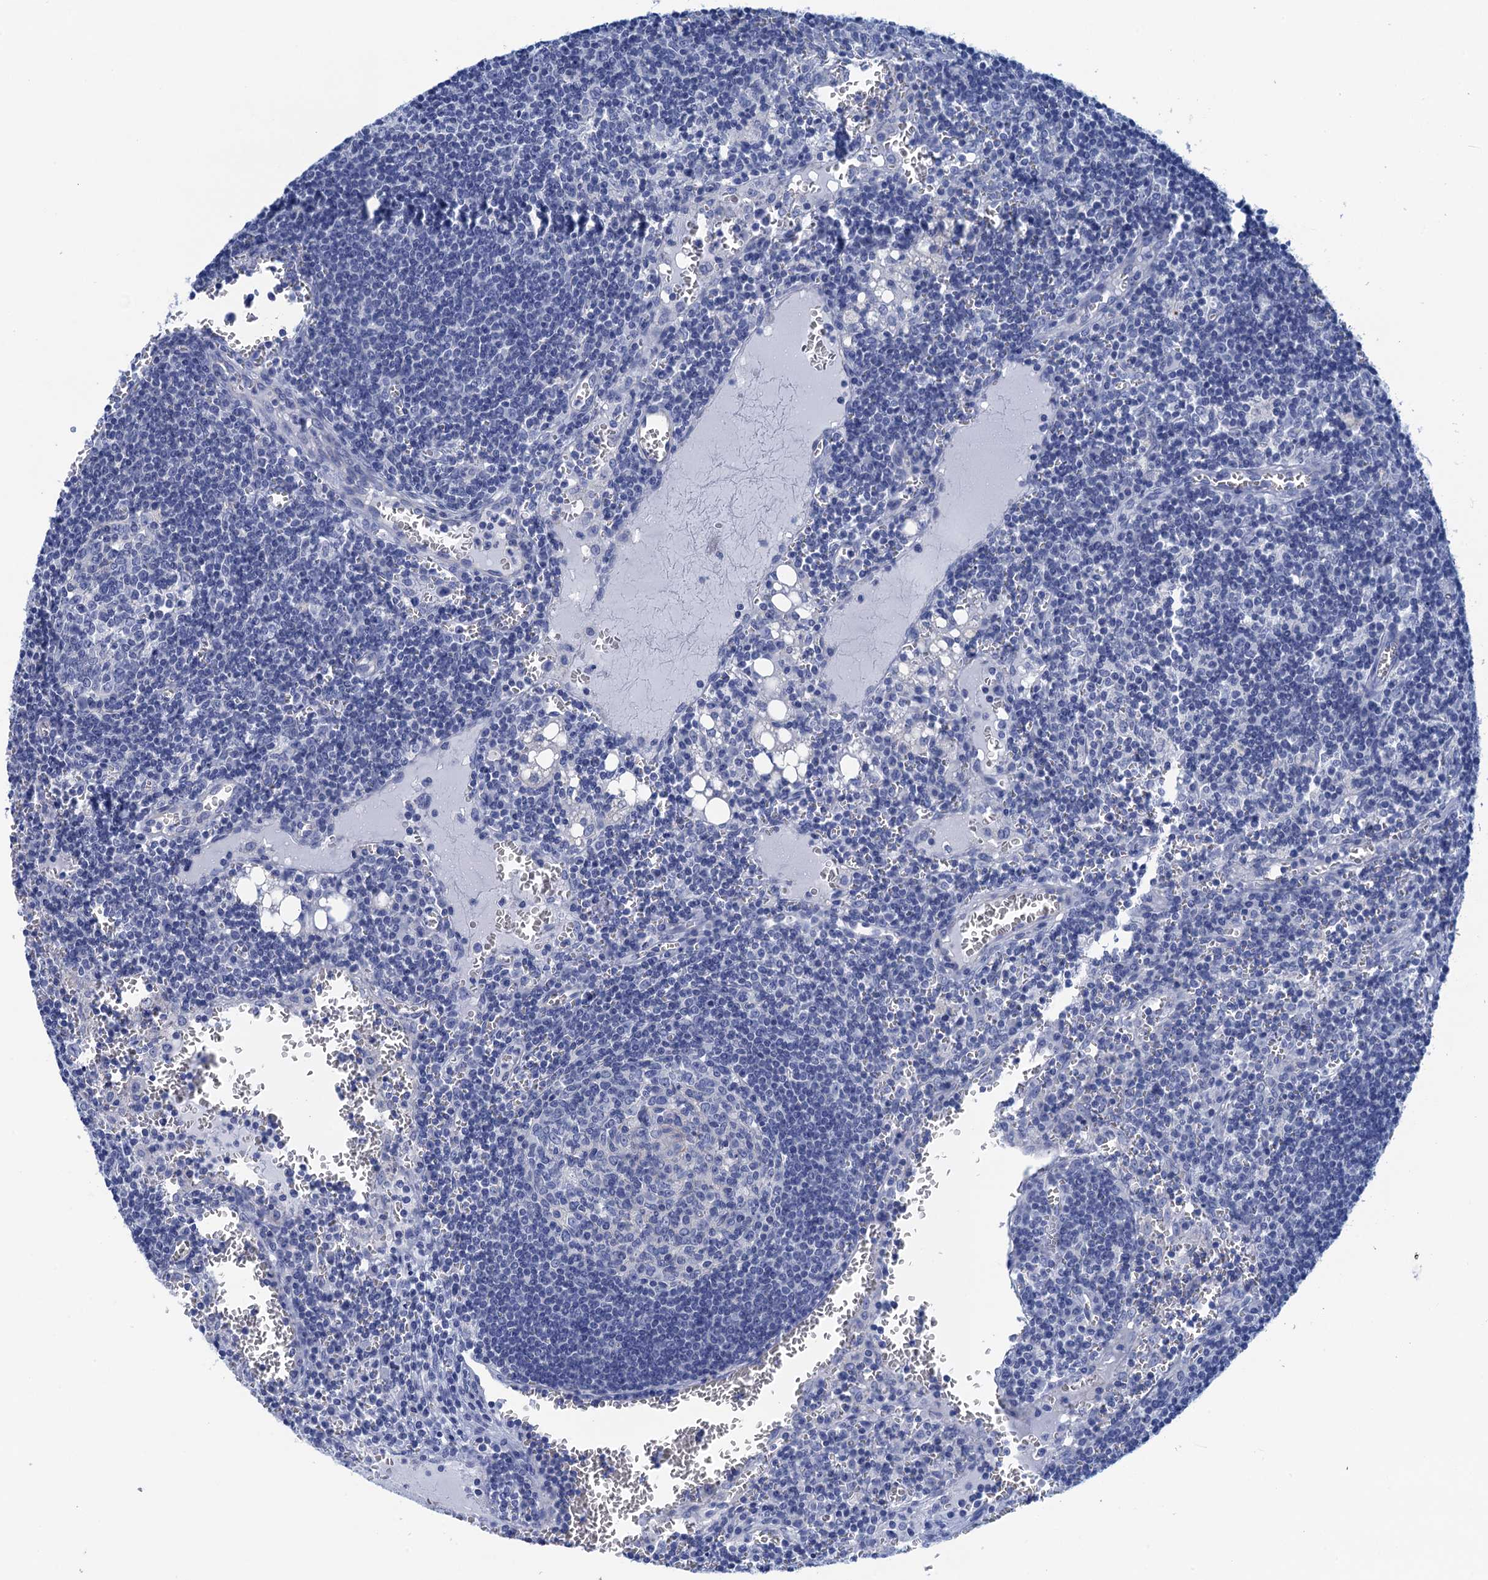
{"staining": {"intensity": "negative", "quantity": "none", "location": "none"}, "tissue": "lymph node", "cell_type": "Germinal center cells", "image_type": "normal", "snomed": [{"axis": "morphology", "description": "Normal tissue, NOS"}, {"axis": "topography", "description": "Lymph node"}], "caption": "Lymph node was stained to show a protein in brown. There is no significant expression in germinal center cells. (DAB (3,3'-diaminobenzidine) immunohistochemistry, high magnification).", "gene": "CALML5", "patient": {"sex": "female", "age": 73}}